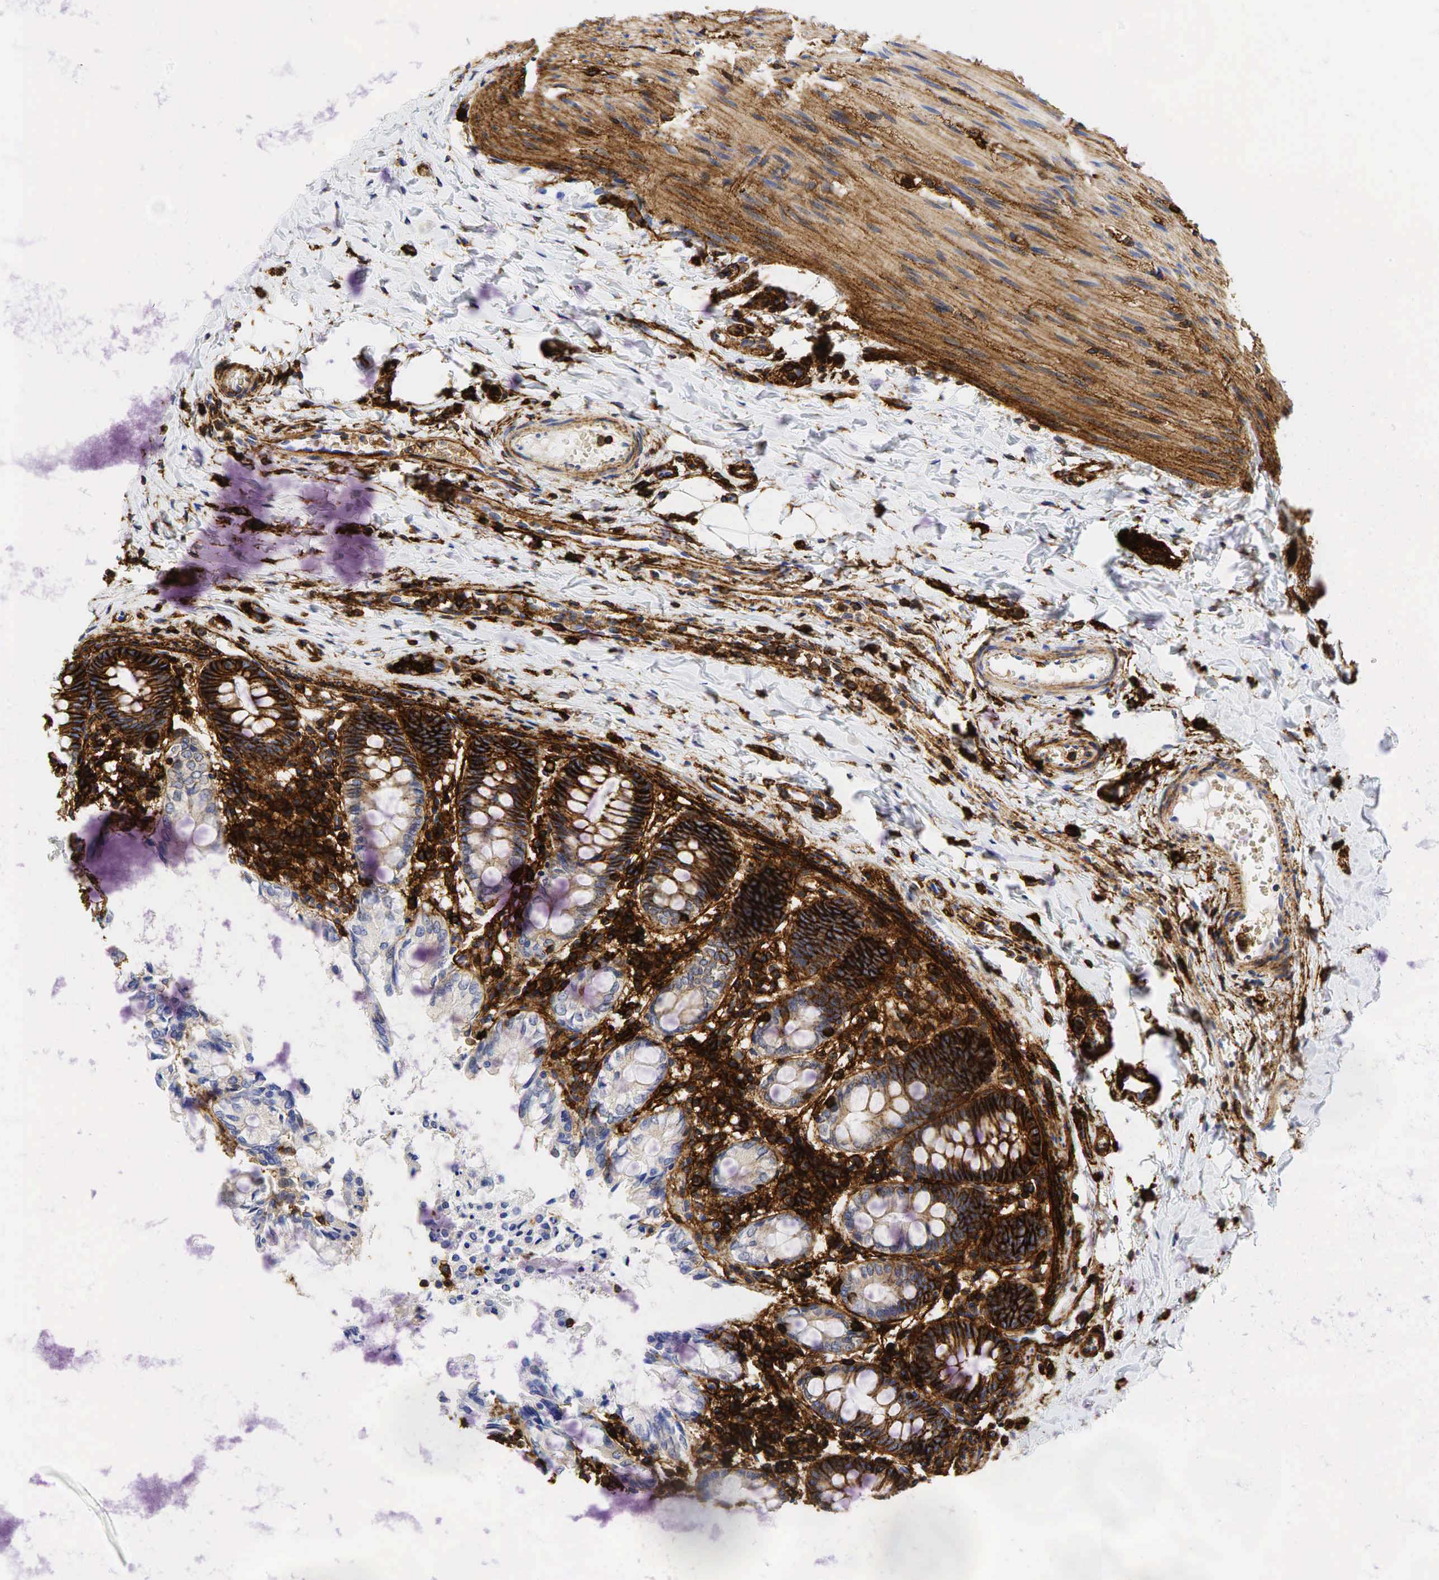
{"staining": {"intensity": "moderate", "quantity": ">75%", "location": "cytoplasmic/membranous"}, "tissue": "colon", "cell_type": "Endothelial cells", "image_type": "normal", "snomed": [{"axis": "morphology", "description": "Normal tissue, NOS"}, {"axis": "topography", "description": "Colon"}], "caption": "Endothelial cells reveal medium levels of moderate cytoplasmic/membranous staining in approximately >75% of cells in normal colon.", "gene": "CD44", "patient": {"sex": "male", "age": 1}}